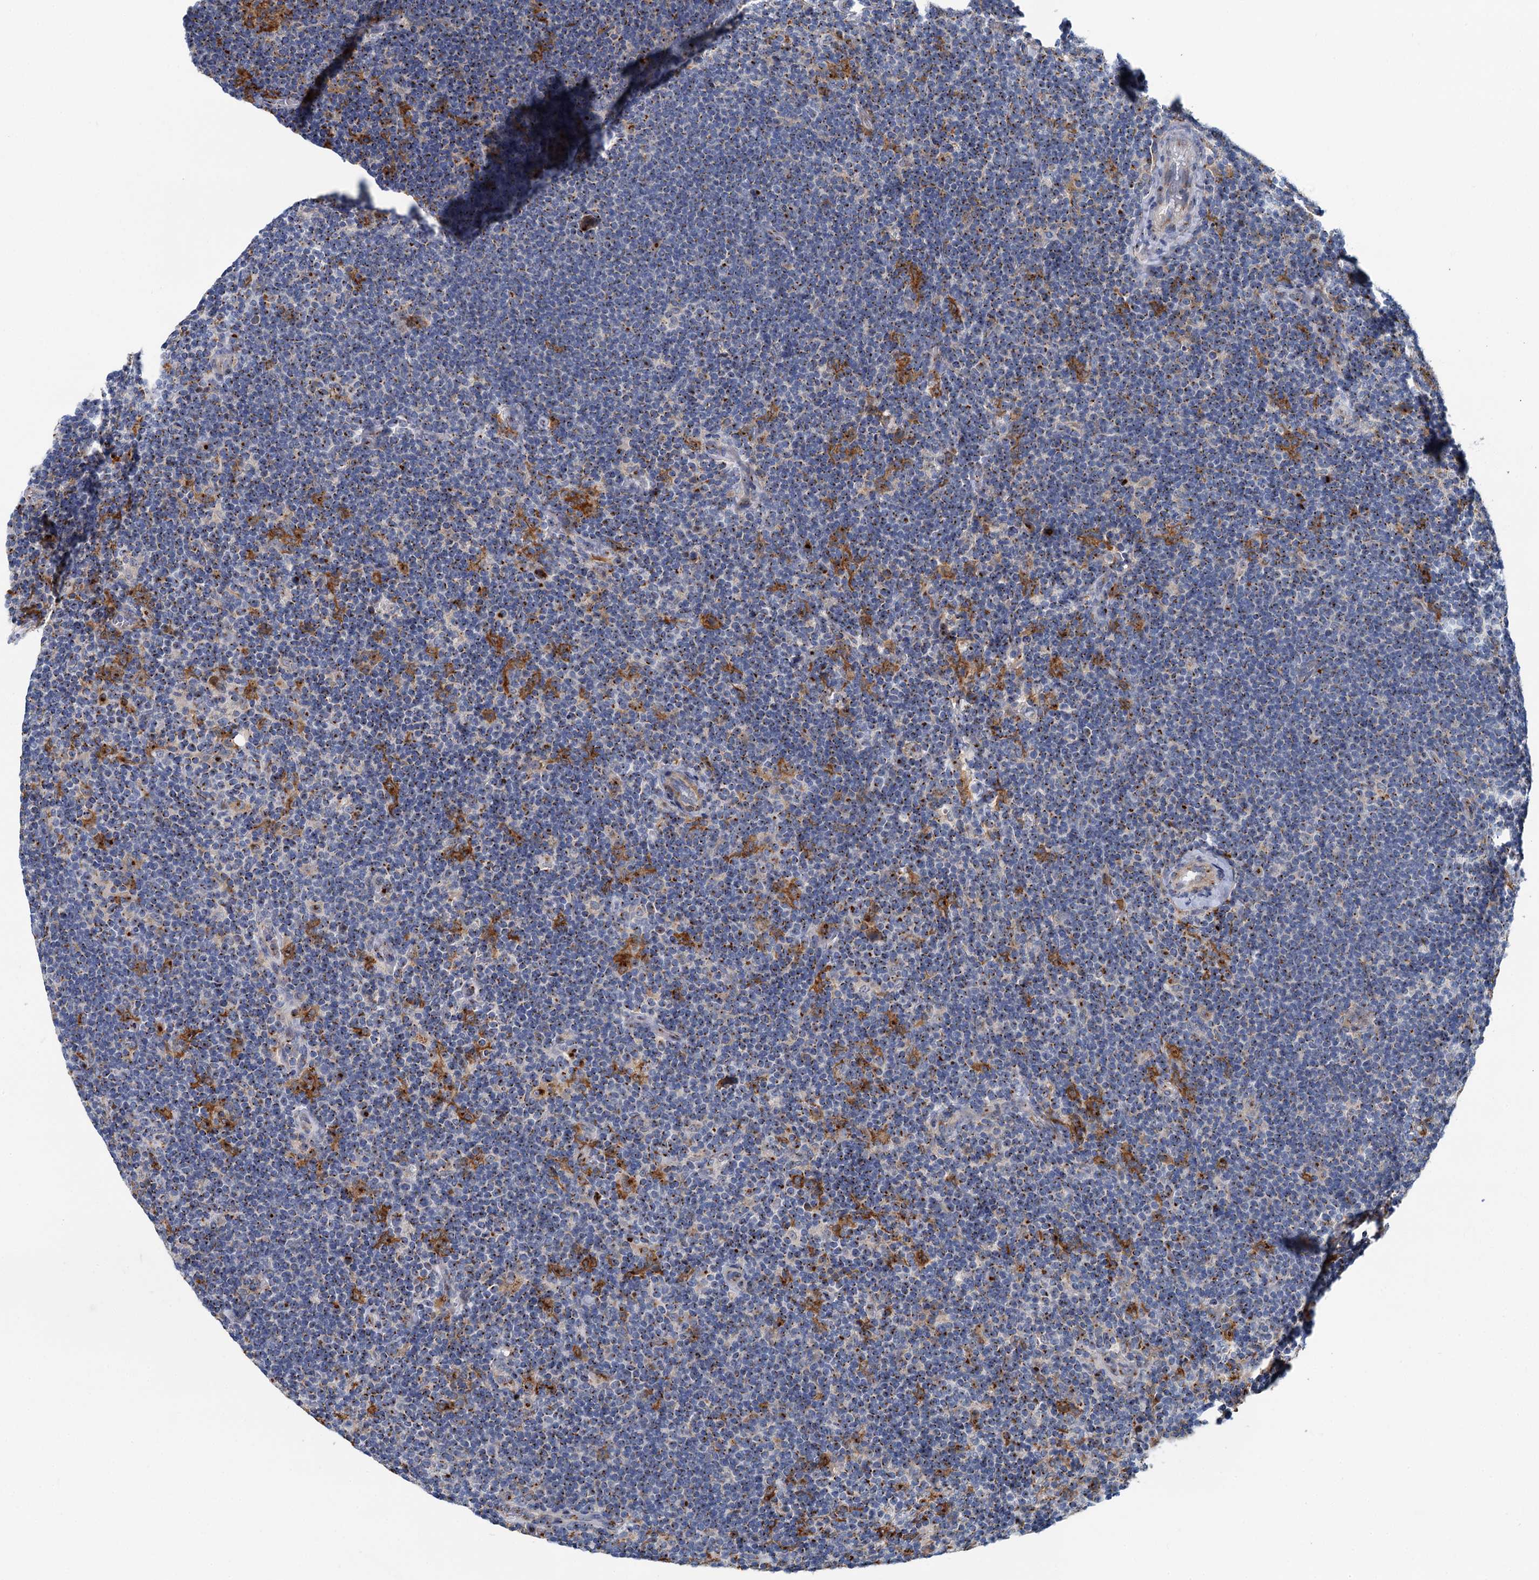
{"staining": {"intensity": "moderate", "quantity": "25%-75%", "location": "cytoplasmic/membranous"}, "tissue": "lymphoma", "cell_type": "Tumor cells", "image_type": "cancer", "snomed": [{"axis": "morphology", "description": "Hodgkin's disease, NOS"}, {"axis": "topography", "description": "Lymph node"}], "caption": "Lymphoma stained with a protein marker demonstrates moderate staining in tumor cells.", "gene": "BET1L", "patient": {"sex": "female", "age": 57}}